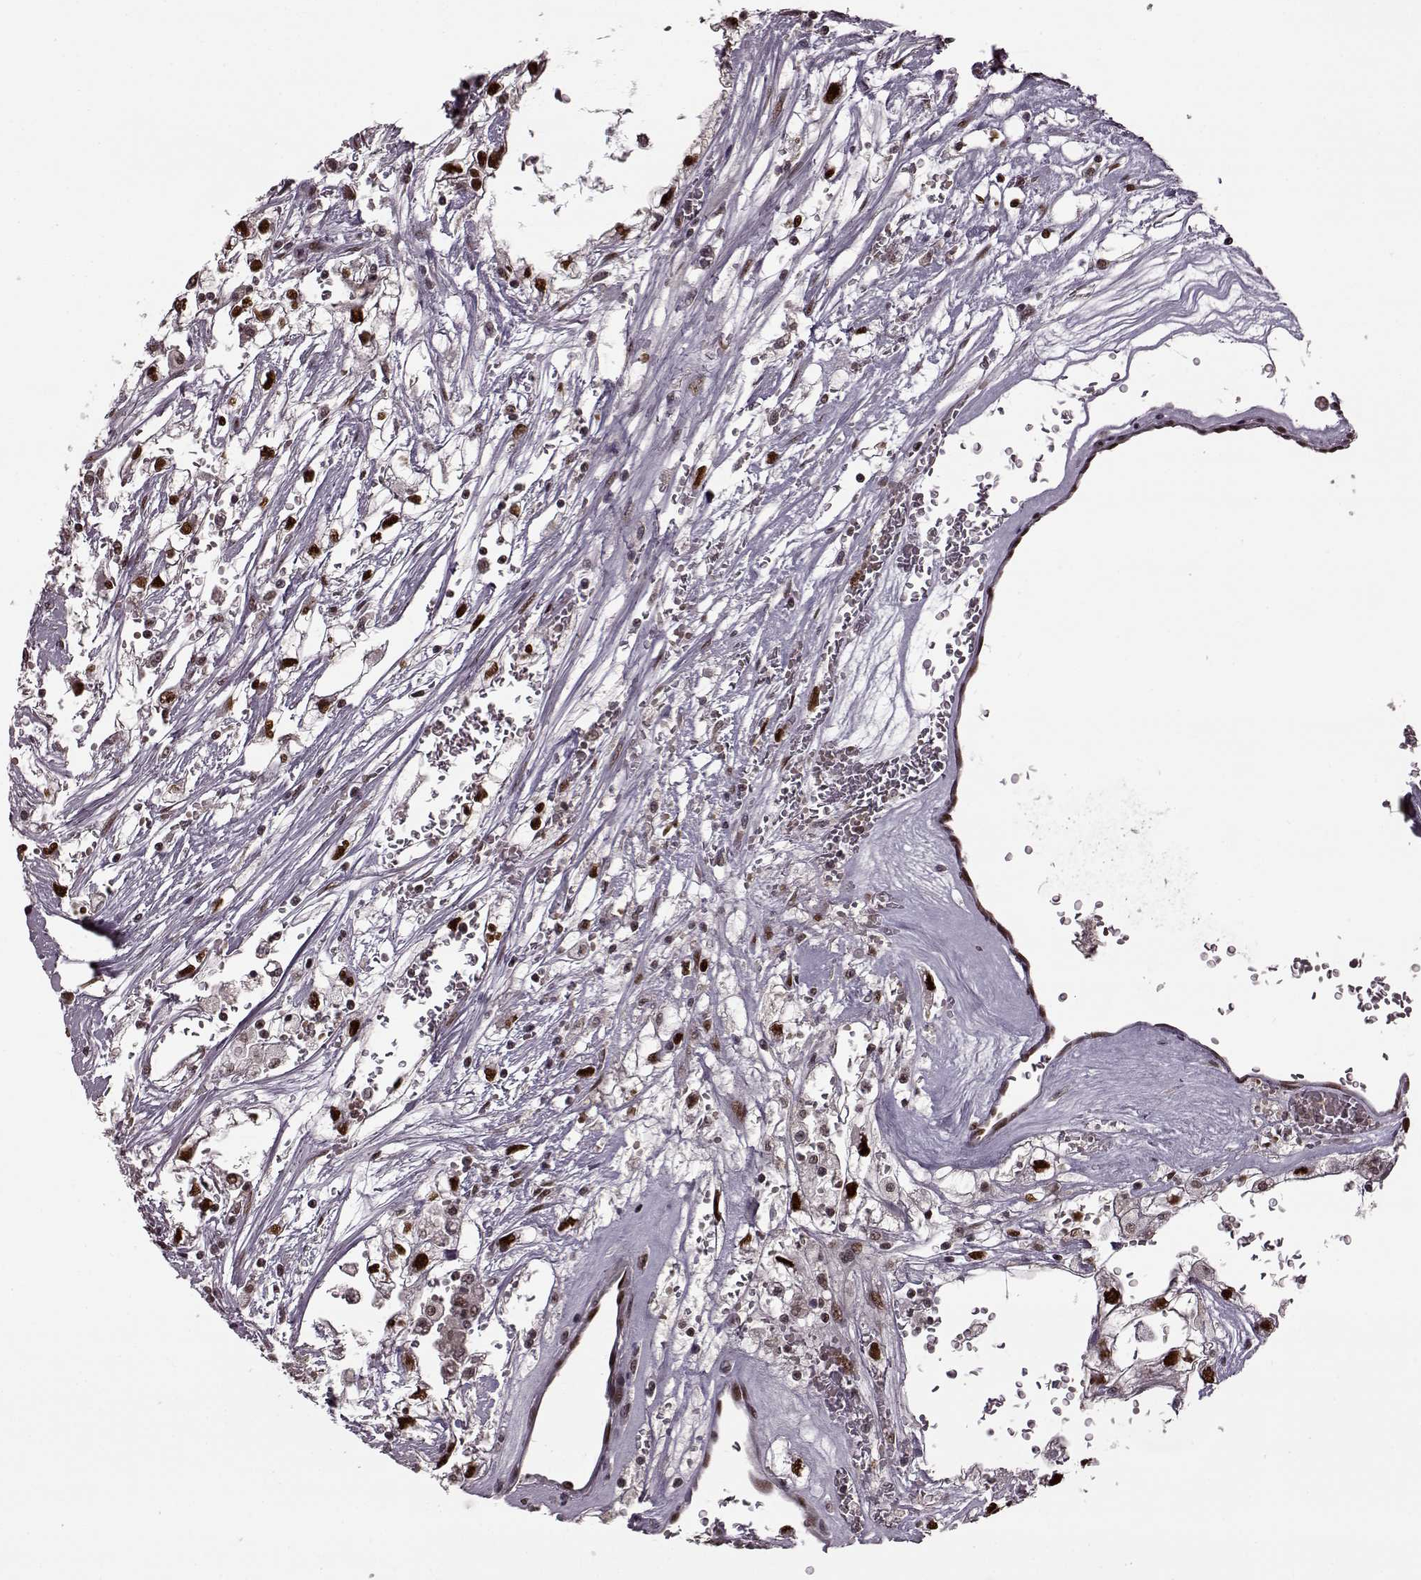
{"staining": {"intensity": "strong", "quantity": ">75%", "location": "nuclear"}, "tissue": "renal cancer", "cell_type": "Tumor cells", "image_type": "cancer", "snomed": [{"axis": "morphology", "description": "Adenocarcinoma, NOS"}, {"axis": "topography", "description": "Kidney"}], "caption": "The immunohistochemical stain shows strong nuclear positivity in tumor cells of renal adenocarcinoma tissue. (DAB = brown stain, brightfield microscopy at high magnification).", "gene": "FTO", "patient": {"sex": "male", "age": 59}}